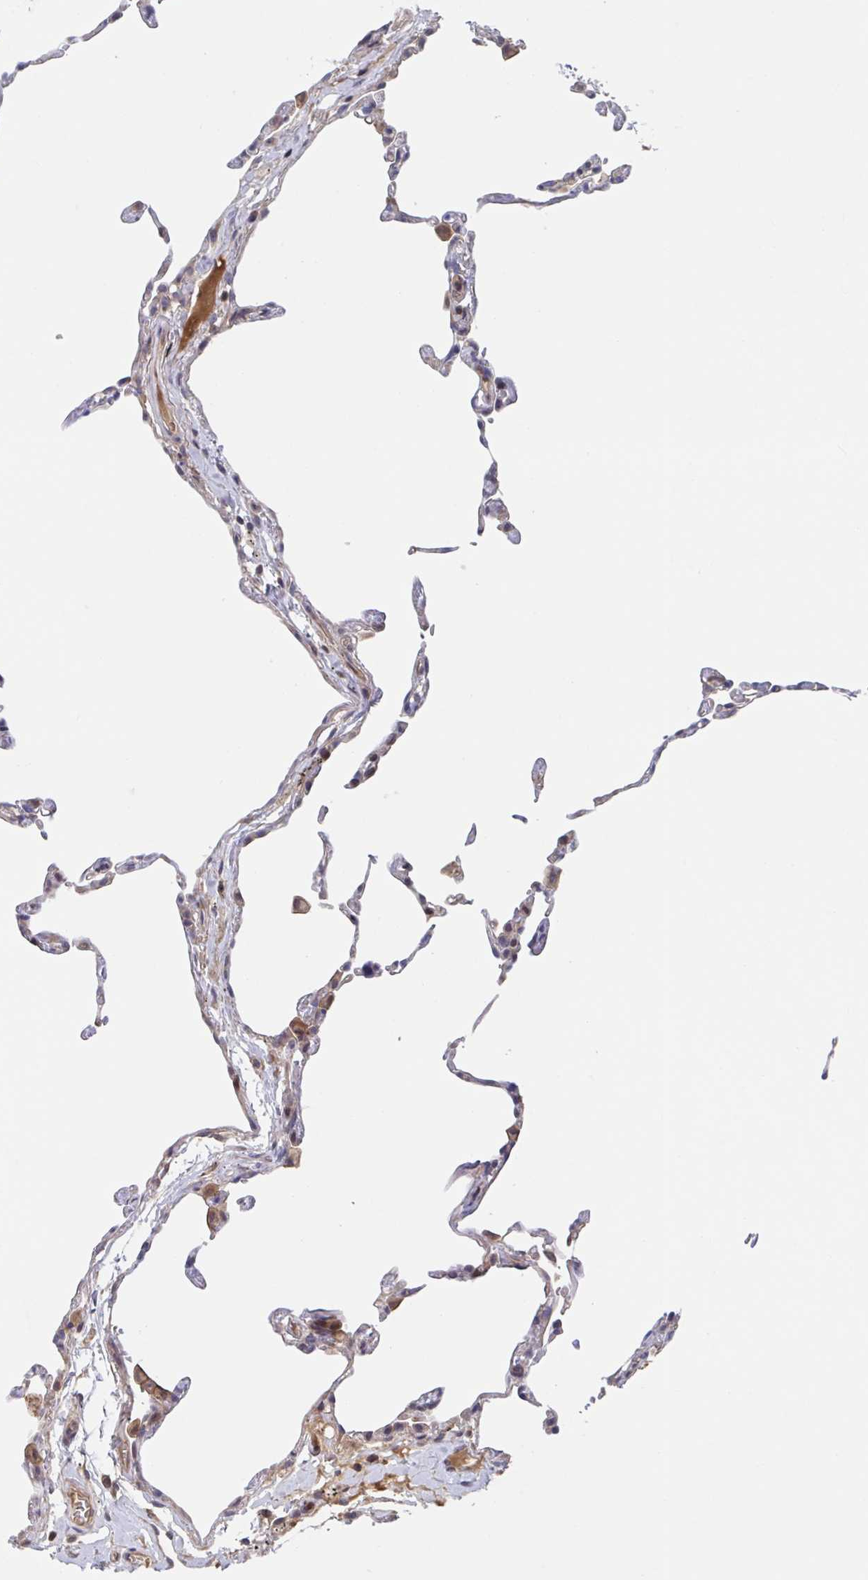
{"staining": {"intensity": "moderate", "quantity": "<25%", "location": "cytoplasmic/membranous"}, "tissue": "lung", "cell_type": "Alveolar cells", "image_type": "normal", "snomed": [{"axis": "morphology", "description": "Normal tissue, NOS"}, {"axis": "topography", "description": "Lung"}], "caption": "Protein staining of normal lung displays moderate cytoplasmic/membranous expression in about <25% of alveolar cells. (DAB IHC, brown staining for protein, blue staining for nuclei).", "gene": "DHRS12", "patient": {"sex": "female", "age": 57}}